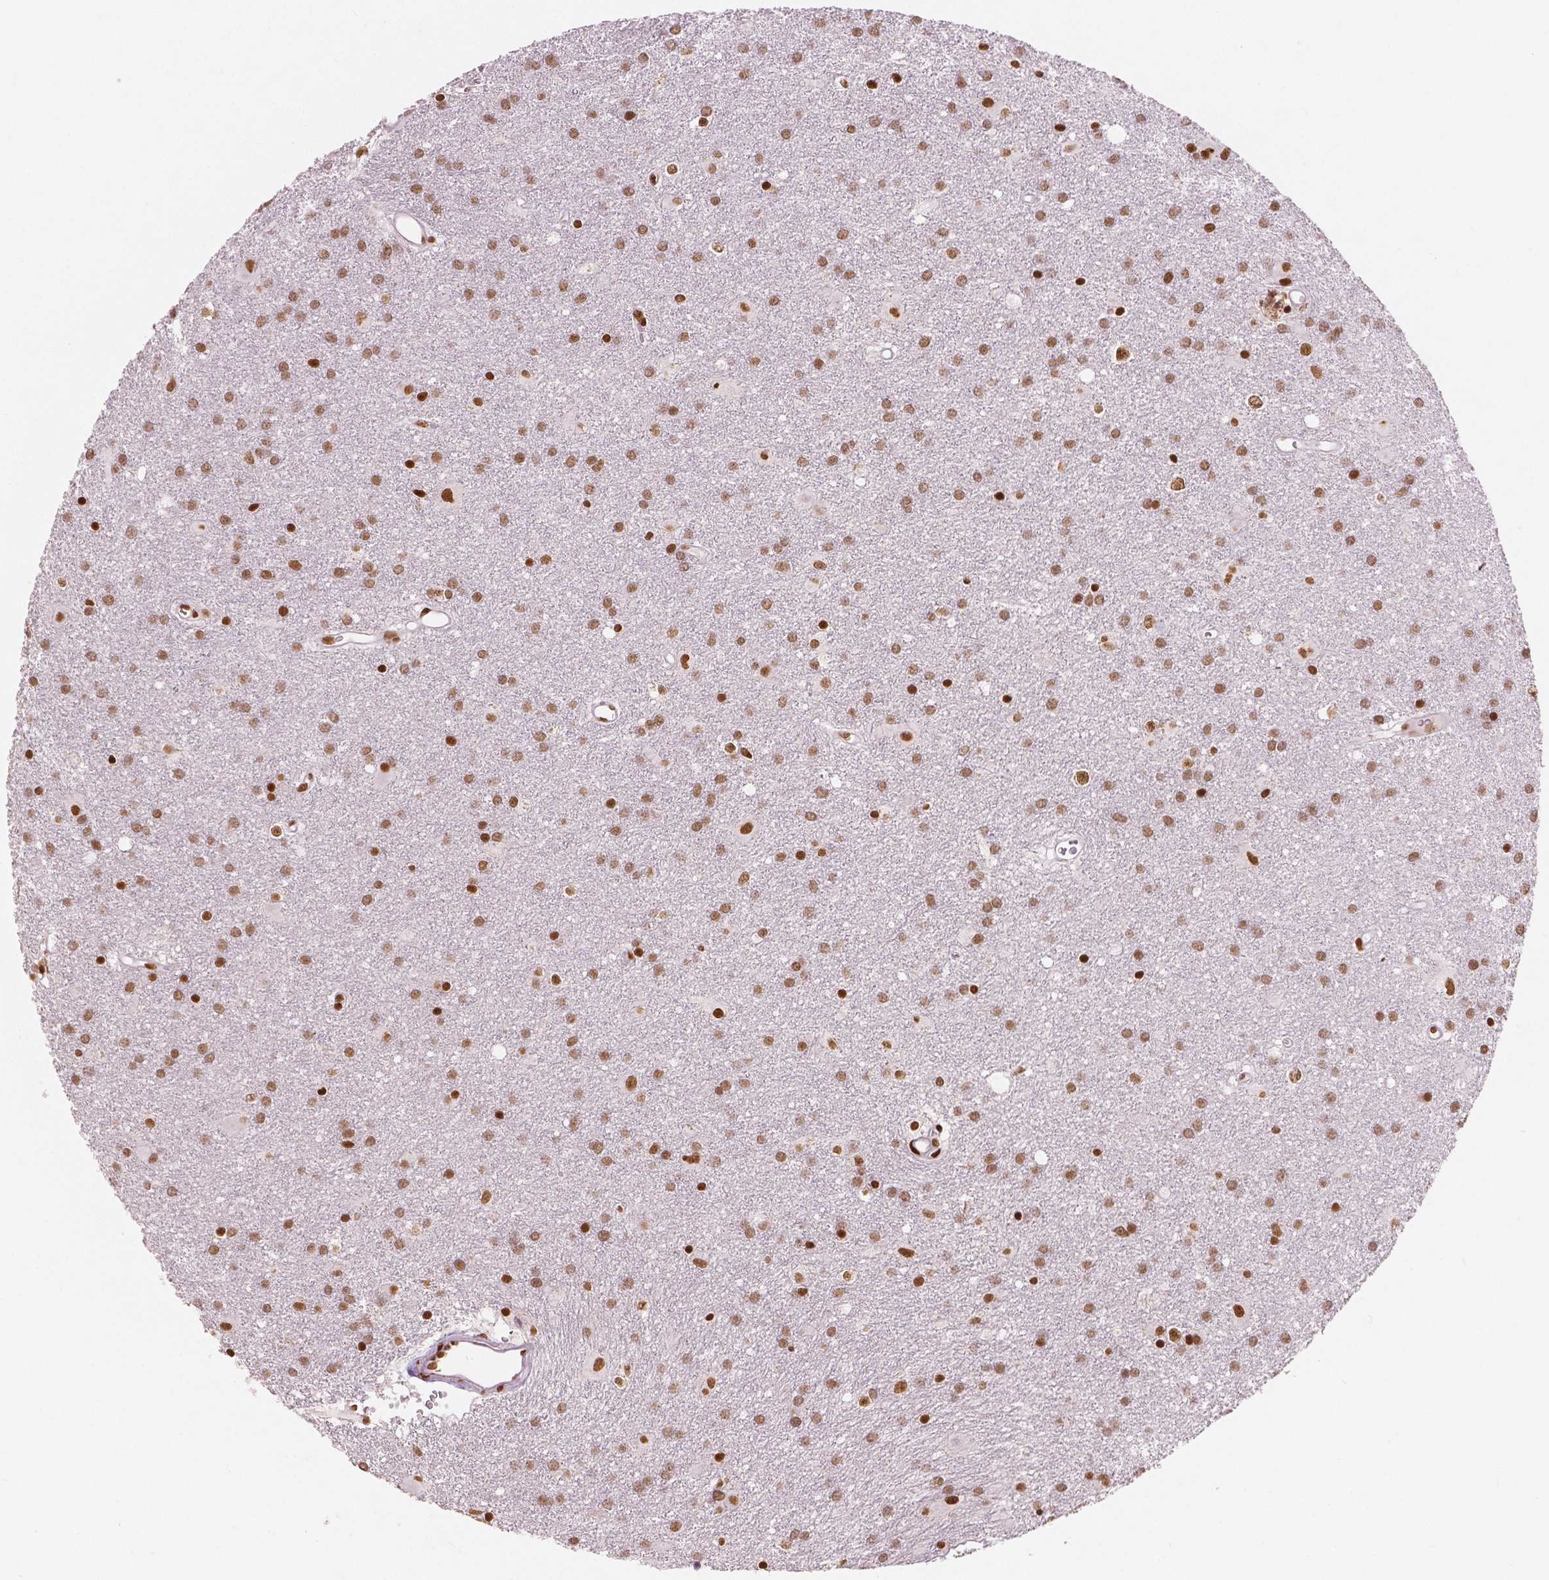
{"staining": {"intensity": "moderate", "quantity": ">75%", "location": "nuclear"}, "tissue": "glioma", "cell_type": "Tumor cells", "image_type": "cancer", "snomed": [{"axis": "morphology", "description": "Glioma, malignant, Low grade"}, {"axis": "topography", "description": "Brain"}], "caption": "Immunohistochemical staining of low-grade glioma (malignant) shows medium levels of moderate nuclear positivity in about >75% of tumor cells.", "gene": "BRD4", "patient": {"sex": "male", "age": 58}}